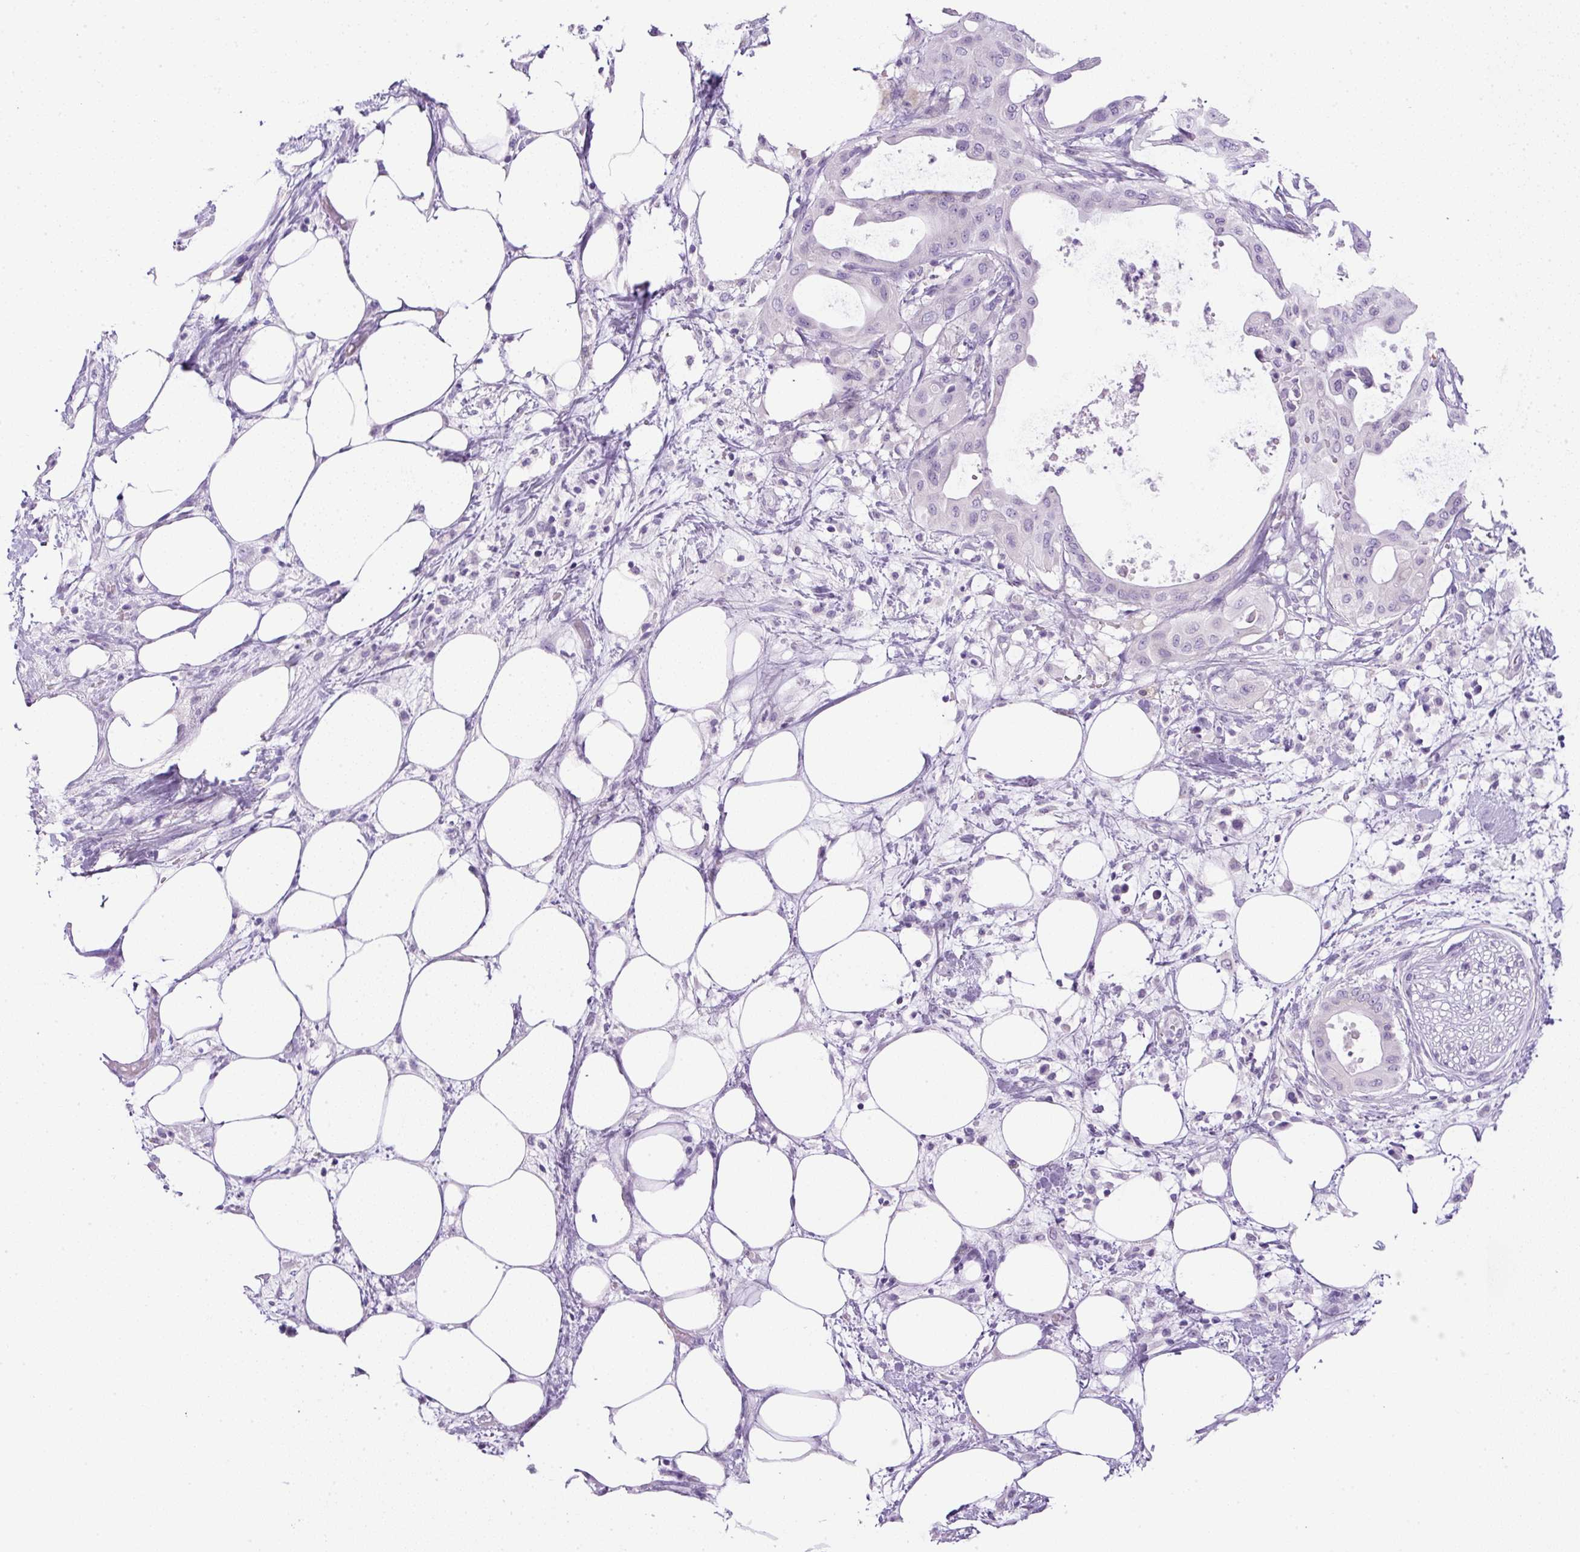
{"staining": {"intensity": "negative", "quantity": "none", "location": "none"}, "tissue": "pancreatic cancer", "cell_type": "Tumor cells", "image_type": "cancer", "snomed": [{"axis": "morphology", "description": "Adenocarcinoma, NOS"}, {"axis": "topography", "description": "Pancreas"}], "caption": "This is an immunohistochemistry (IHC) histopathology image of pancreatic cancer. There is no staining in tumor cells.", "gene": "RHBDD2", "patient": {"sex": "male", "age": 68}}